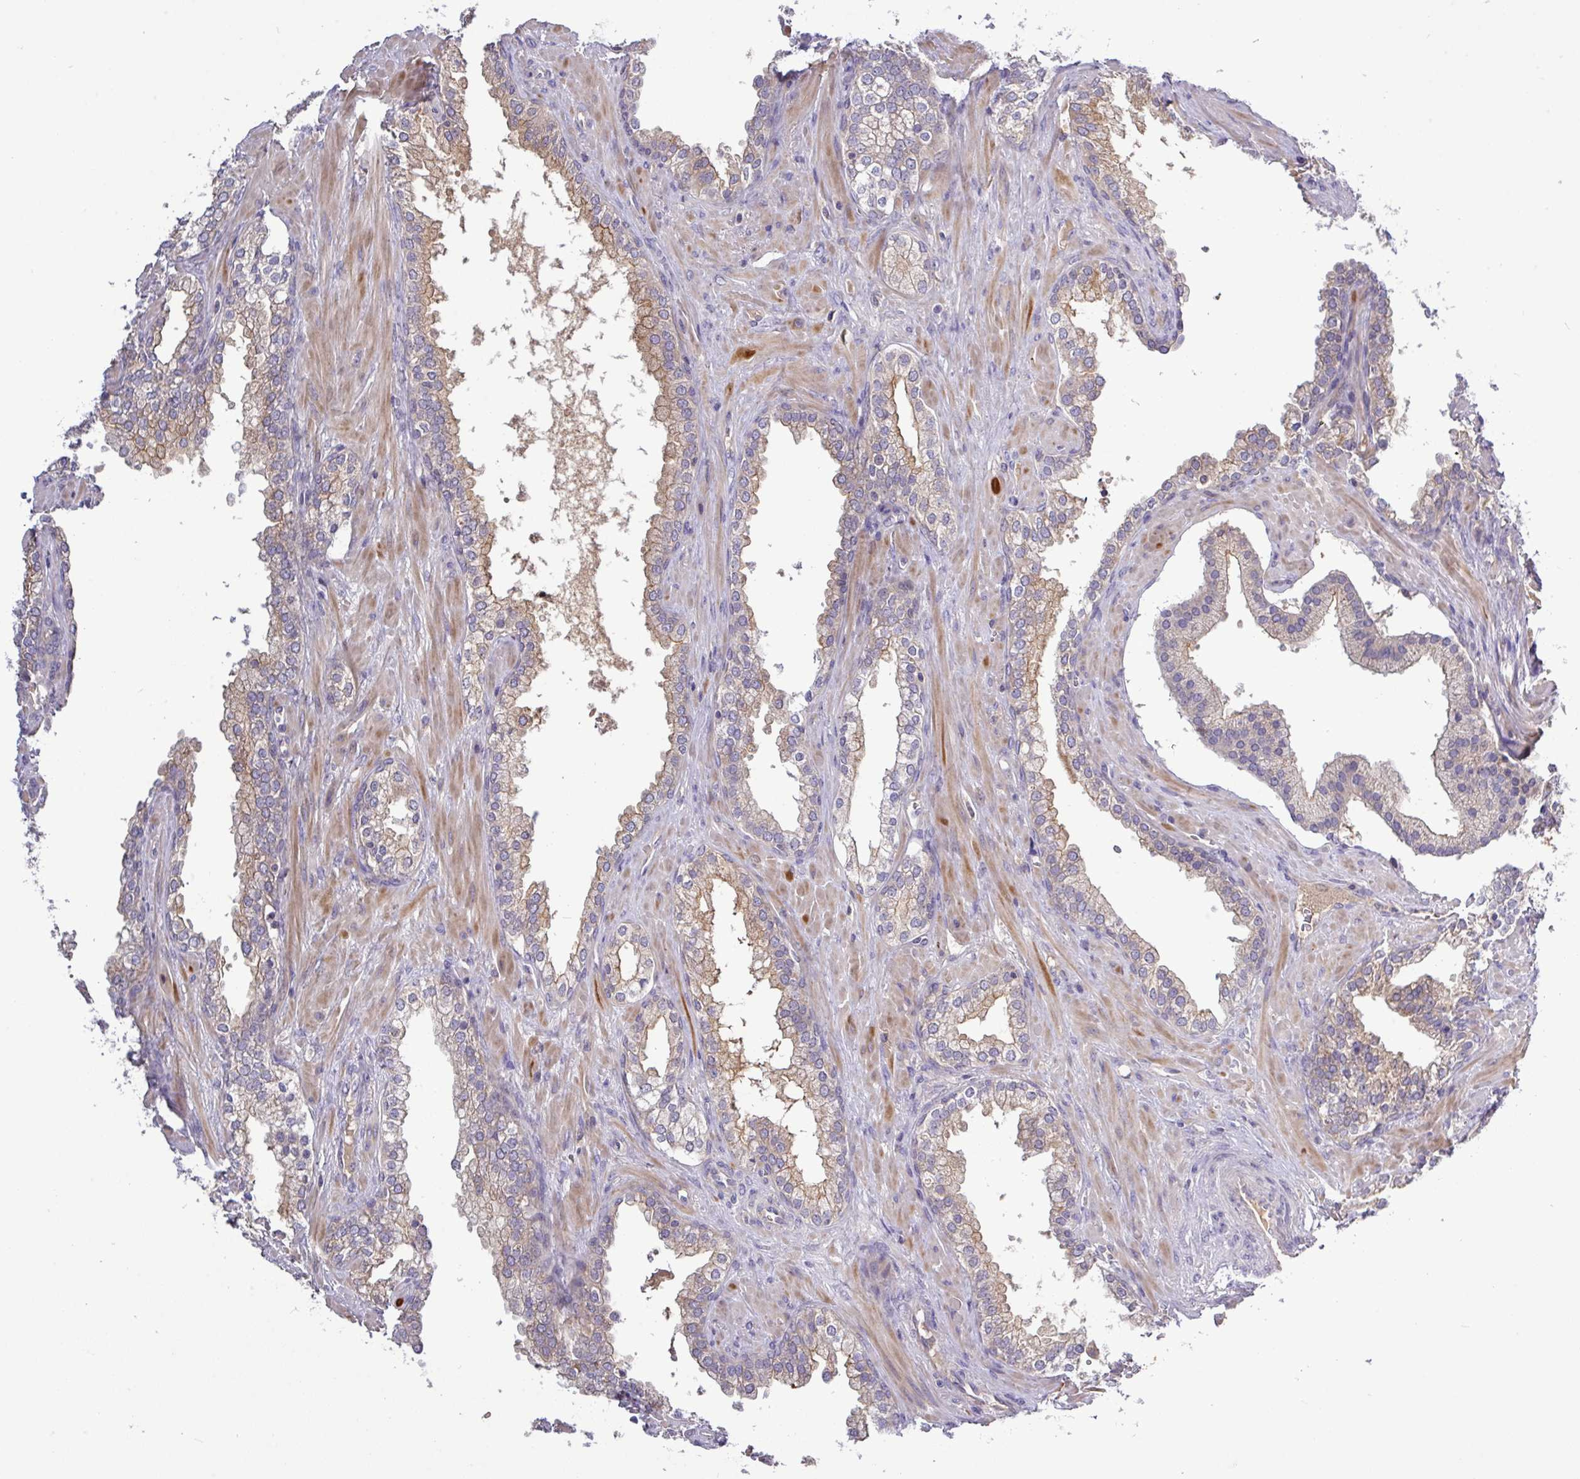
{"staining": {"intensity": "weak", "quantity": "25%-75%", "location": "cytoplasmic/membranous"}, "tissue": "prostate cancer", "cell_type": "Tumor cells", "image_type": "cancer", "snomed": [{"axis": "morphology", "description": "Adenocarcinoma, High grade"}, {"axis": "topography", "description": "Prostate"}], "caption": "The photomicrograph reveals a brown stain indicating the presence of a protein in the cytoplasmic/membranous of tumor cells in prostate high-grade adenocarcinoma.", "gene": "TMEM62", "patient": {"sex": "male", "age": 72}}